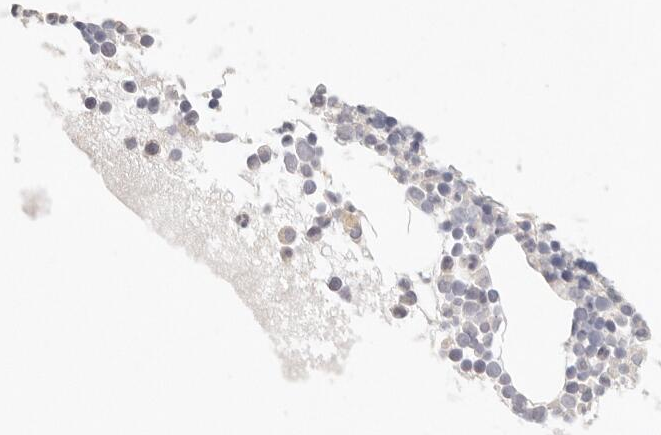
{"staining": {"intensity": "weak", "quantity": "<25%", "location": "cytoplasmic/membranous"}, "tissue": "bone marrow", "cell_type": "Hematopoietic cells", "image_type": "normal", "snomed": [{"axis": "morphology", "description": "Normal tissue, NOS"}, {"axis": "morphology", "description": "Inflammation, NOS"}, {"axis": "topography", "description": "Bone marrow"}], "caption": "Immunohistochemical staining of normal bone marrow exhibits no significant positivity in hematopoietic cells.", "gene": "SPHK1", "patient": {"sex": "female", "age": 45}}